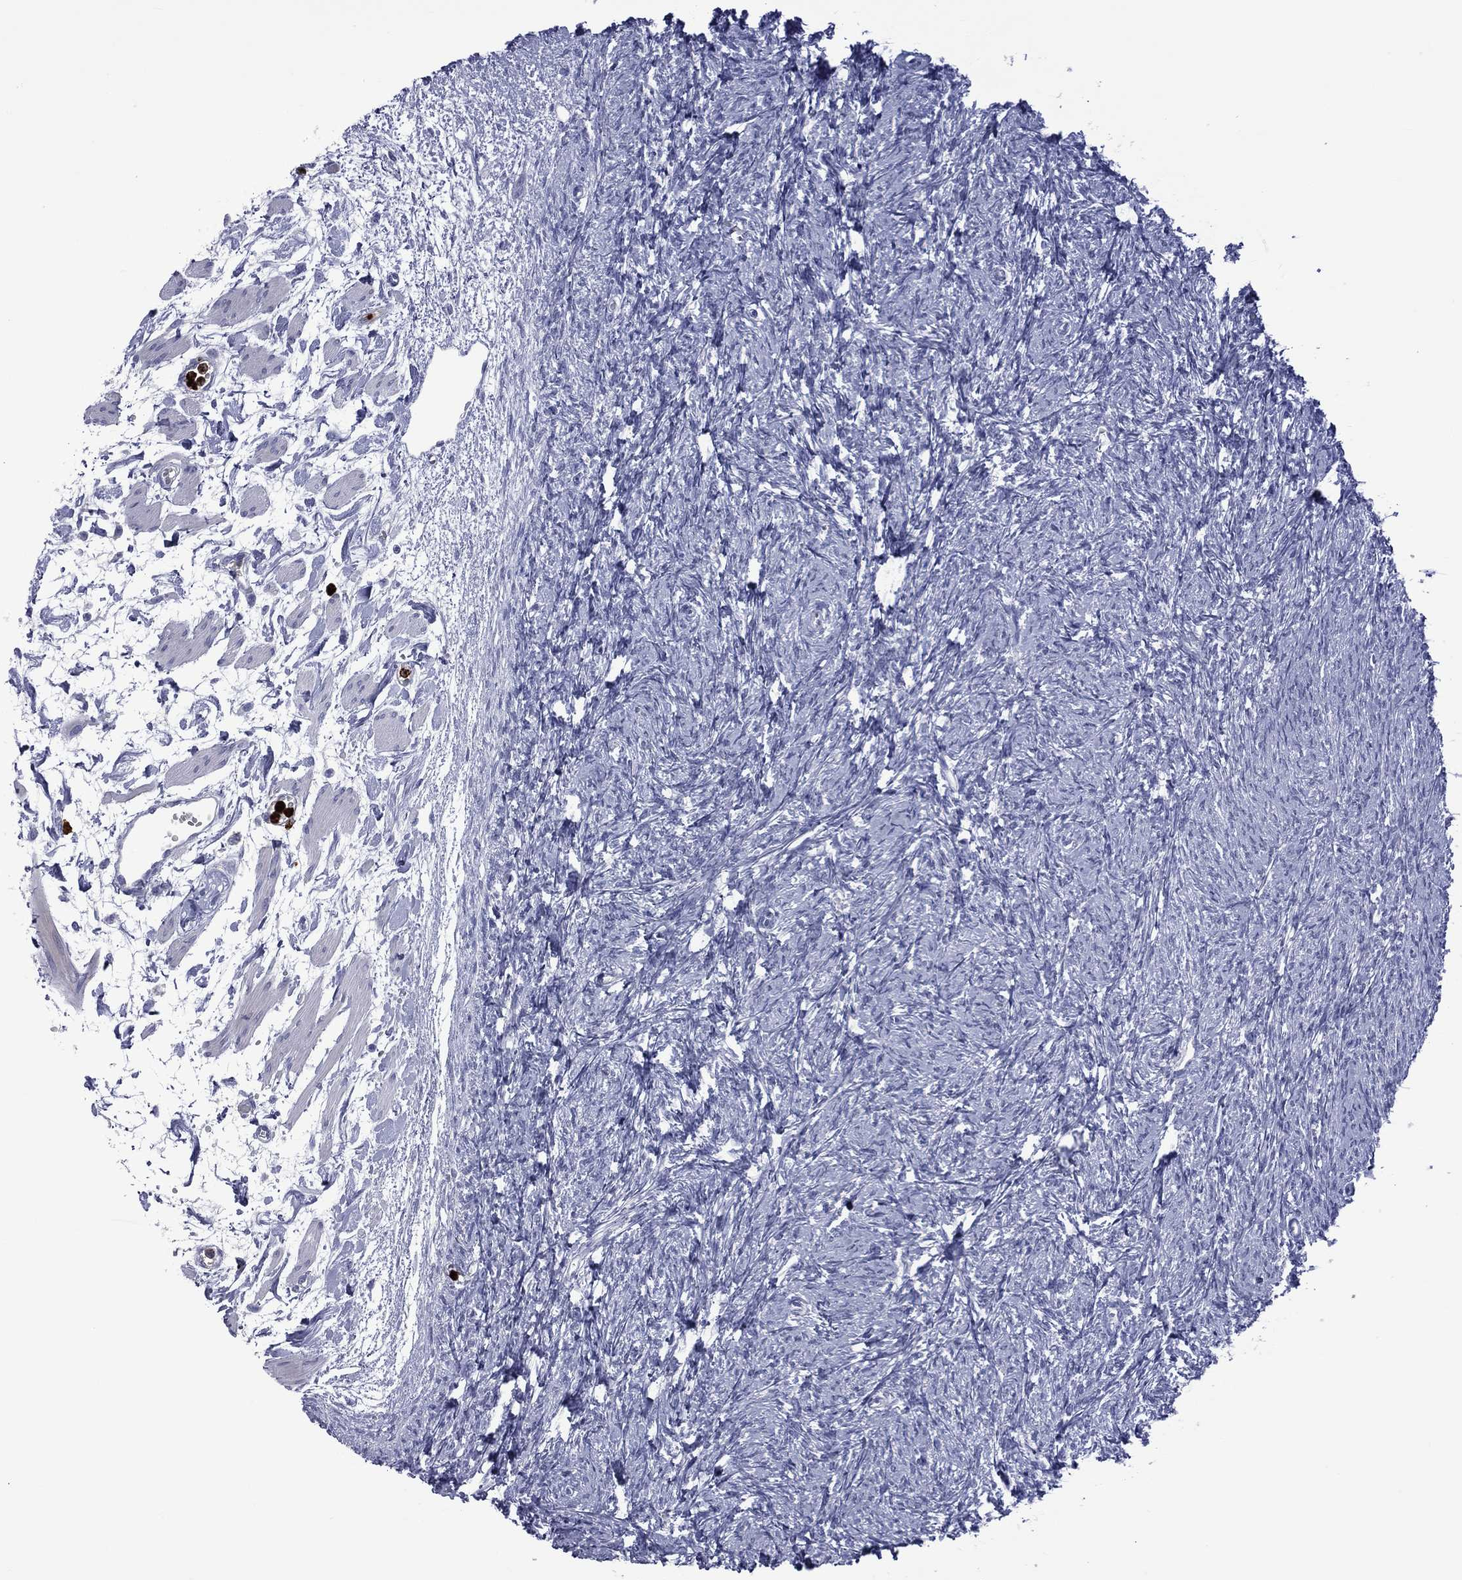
{"staining": {"intensity": "negative", "quantity": "none", "location": "none"}, "tissue": "ovary", "cell_type": "Follicle cells", "image_type": "normal", "snomed": [{"axis": "morphology", "description": "Normal tissue, NOS"}, {"axis": "topography", "description": "Fallopian tube"}, {"axis": "topography", "description": "Ovary"}], "caption": "IHC image of normal ovary: ovary stained with DAB reveals no significant protein expression in follicle cells.", "gene": "ELANE", "patient": {"sex": "female", "age": 33}}